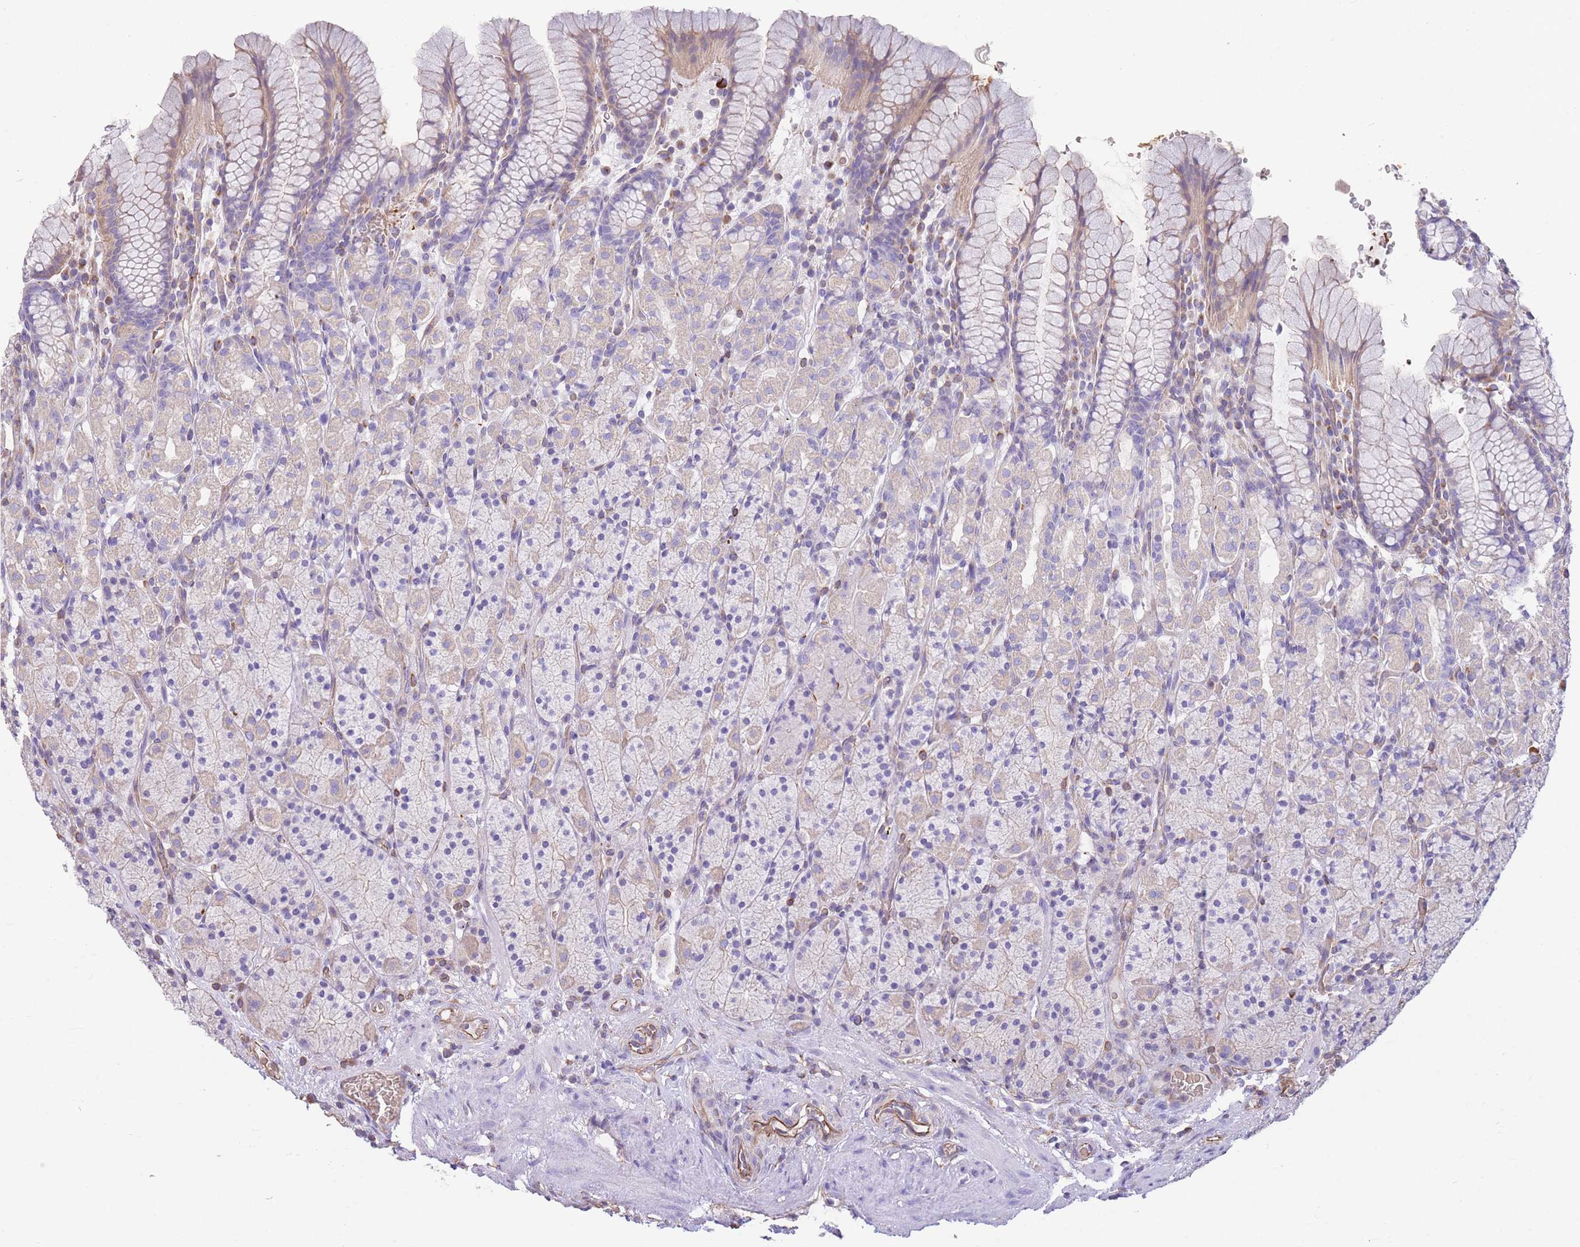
{"staining": {"intensity": "weak", "quantity": "25%-75%", "location": "cytoplasmic/membranous"}, "tissue": "stomach", "cell_type": "Glandular cells", "image_type": "normal", "snomed": [{"axis": "morphology", "description": "Normal tissue, NOS"}, {"axis": "topography", "description": "Stomach, upper"}, {"axis": "topography", "description": "Stomach"}], "caption": "Immunohistochemical staining of unremarkable stomach exhibits low levels of weak cytoplasmic/membranous expression in approximately 25%-75% of glandular cells.", "gene": "ANKRD53", "patient": {"sex": "male", "age": 62}}